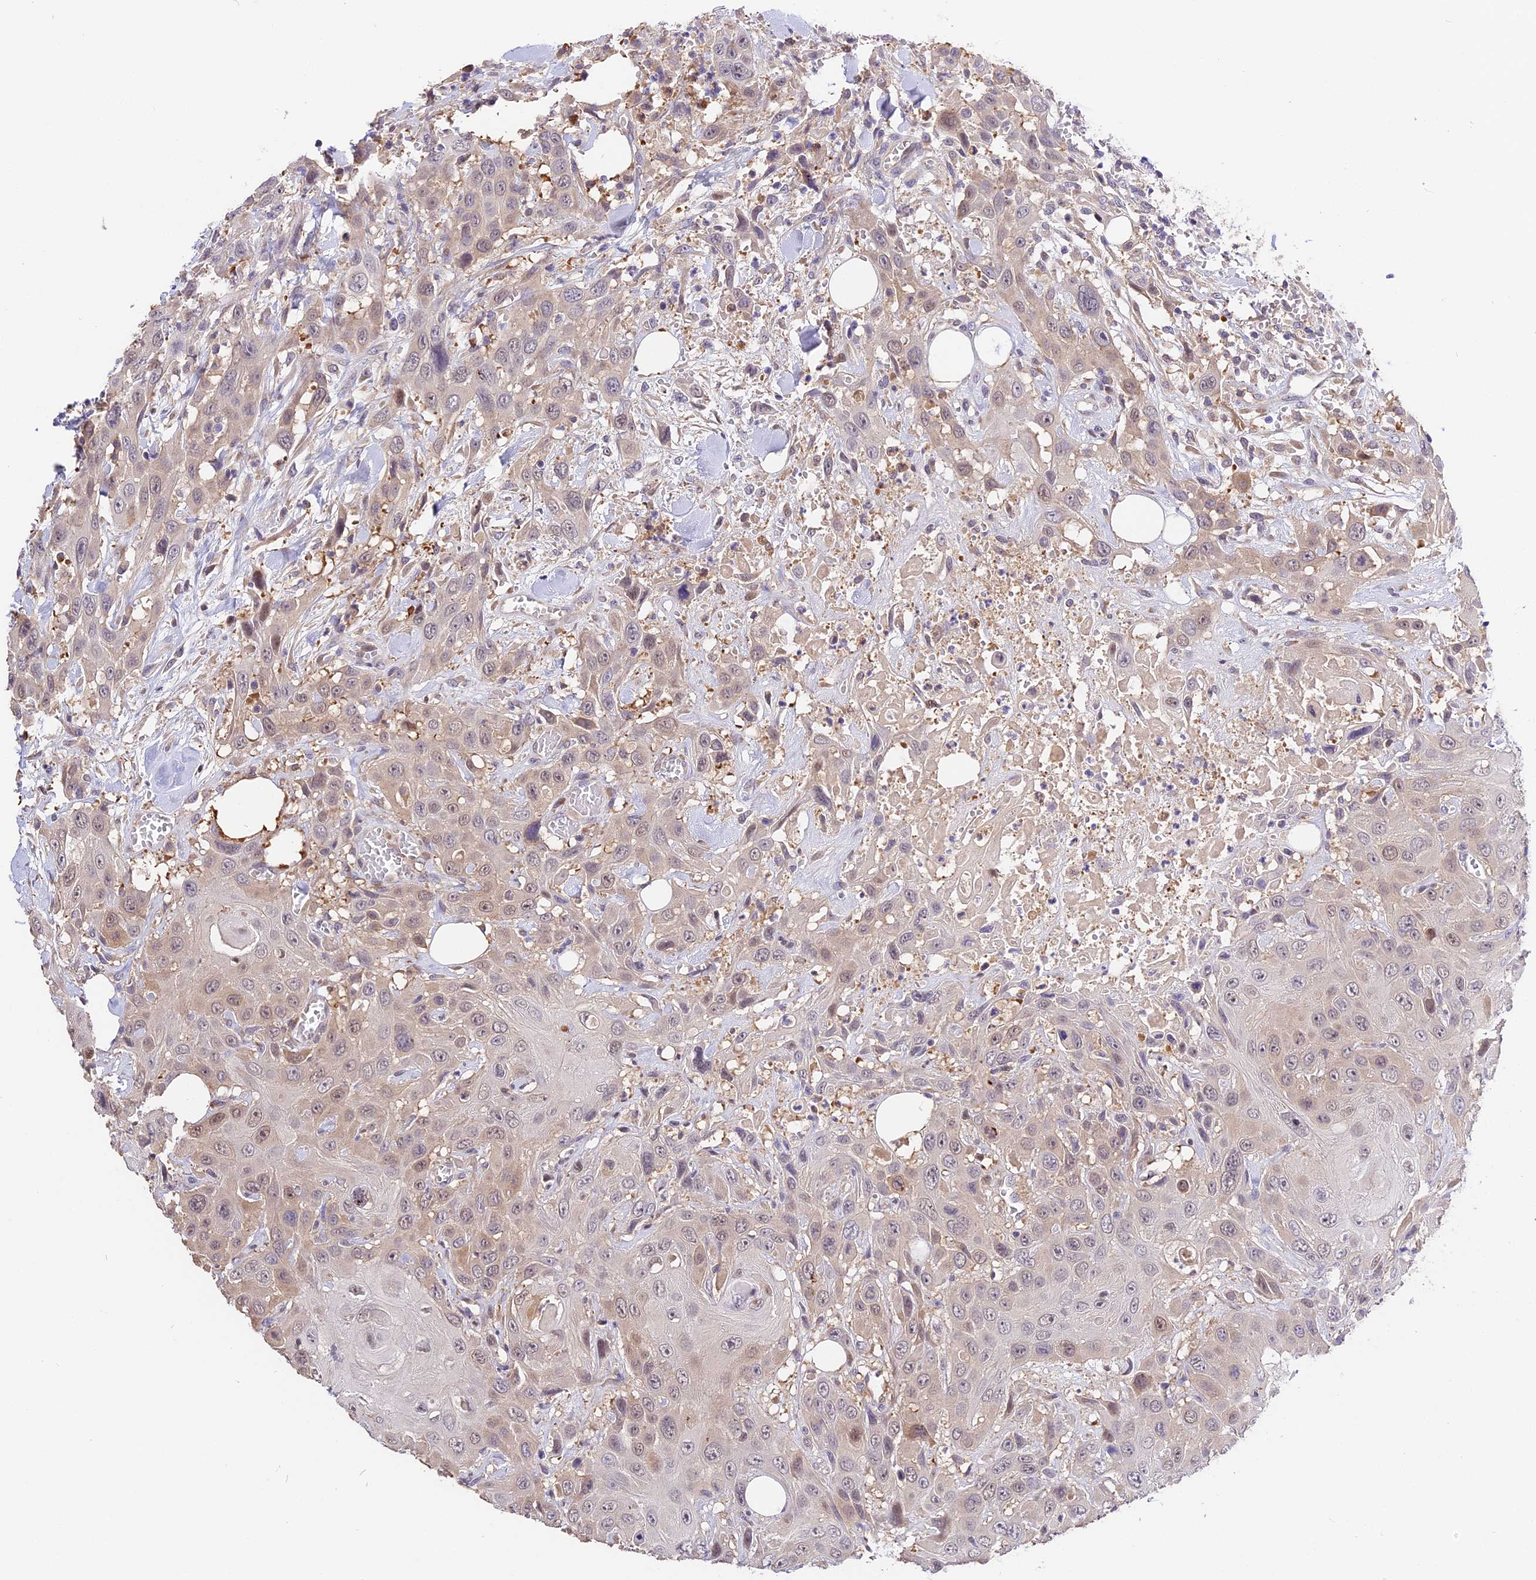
{"staining": {"intensity": "weak", "quantity": "25%-75%", "location": "cytoplasmic/membranous,nuclear"}, "tissue": "head and neck cancer", "cell_type": "Tumor cells", "image_type": "cancer", "snomed": [{"axis": "morphology", "description": "Squamous cell carcinoma, NOS"}, {"axis": "topography", "description": "Head-Neck"}], "caption": "Protein analysis of head and neck cancer (squamous cell carcinoma) tissue exhibits weak cytoplasmic/membranous and nuclear positivity in about 25%-75% of tumor cells. (DAB (3,3'-diaminobenzidine) IHC, brown staining for protein, blue staining for nuclei).", "gene": "BSCL2", "patient": {"sex": "male", "age": 81}}